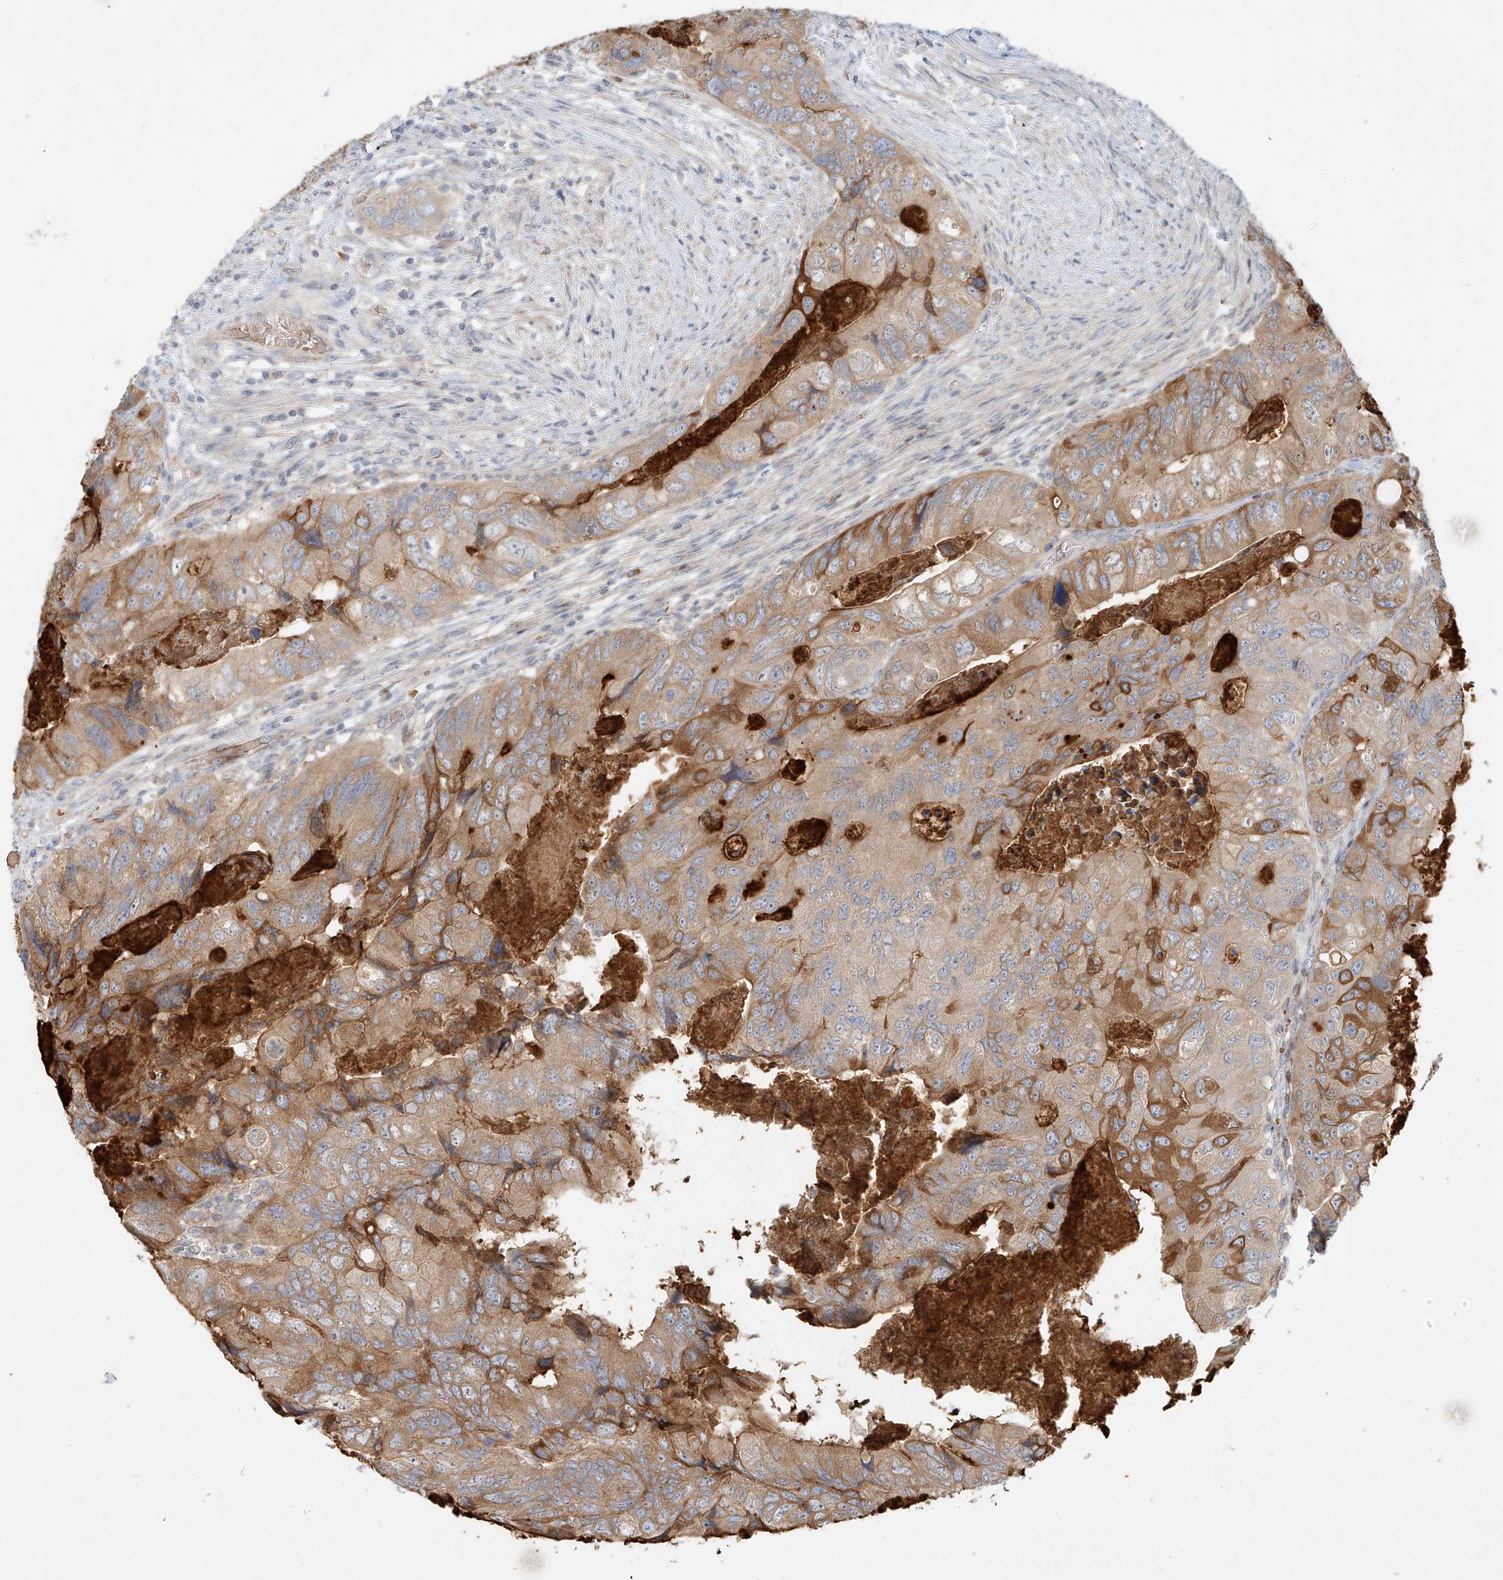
{"staining": {"intensity": "moderate", "quantity": "25%-75%", "location": "cytoplasmic/membranous"}, "tissue": "colorectal cancer", "cell_type": "Tumor cells", "image_type": "cancer", "snomed": [{"axis": "morphology", "description": "Adenocarcinoma, NOS"}, {"axis": "topography", "description": "Rectum"}], "caption": "Immunohistochemistry (IHC) of human colorectal adenocarcinoma displays medium levels of moderate cytoplasmic/membranous positivity in about 25%-75% of tumor cells. Using DAB (3,3'-diaminobenzidine) (brown) and hematoxylin (blue) stains, captured at high magnification using brightfield microscopy.", "gene": "SYTL3", "patient": {"sex": "male", "age": 63}}